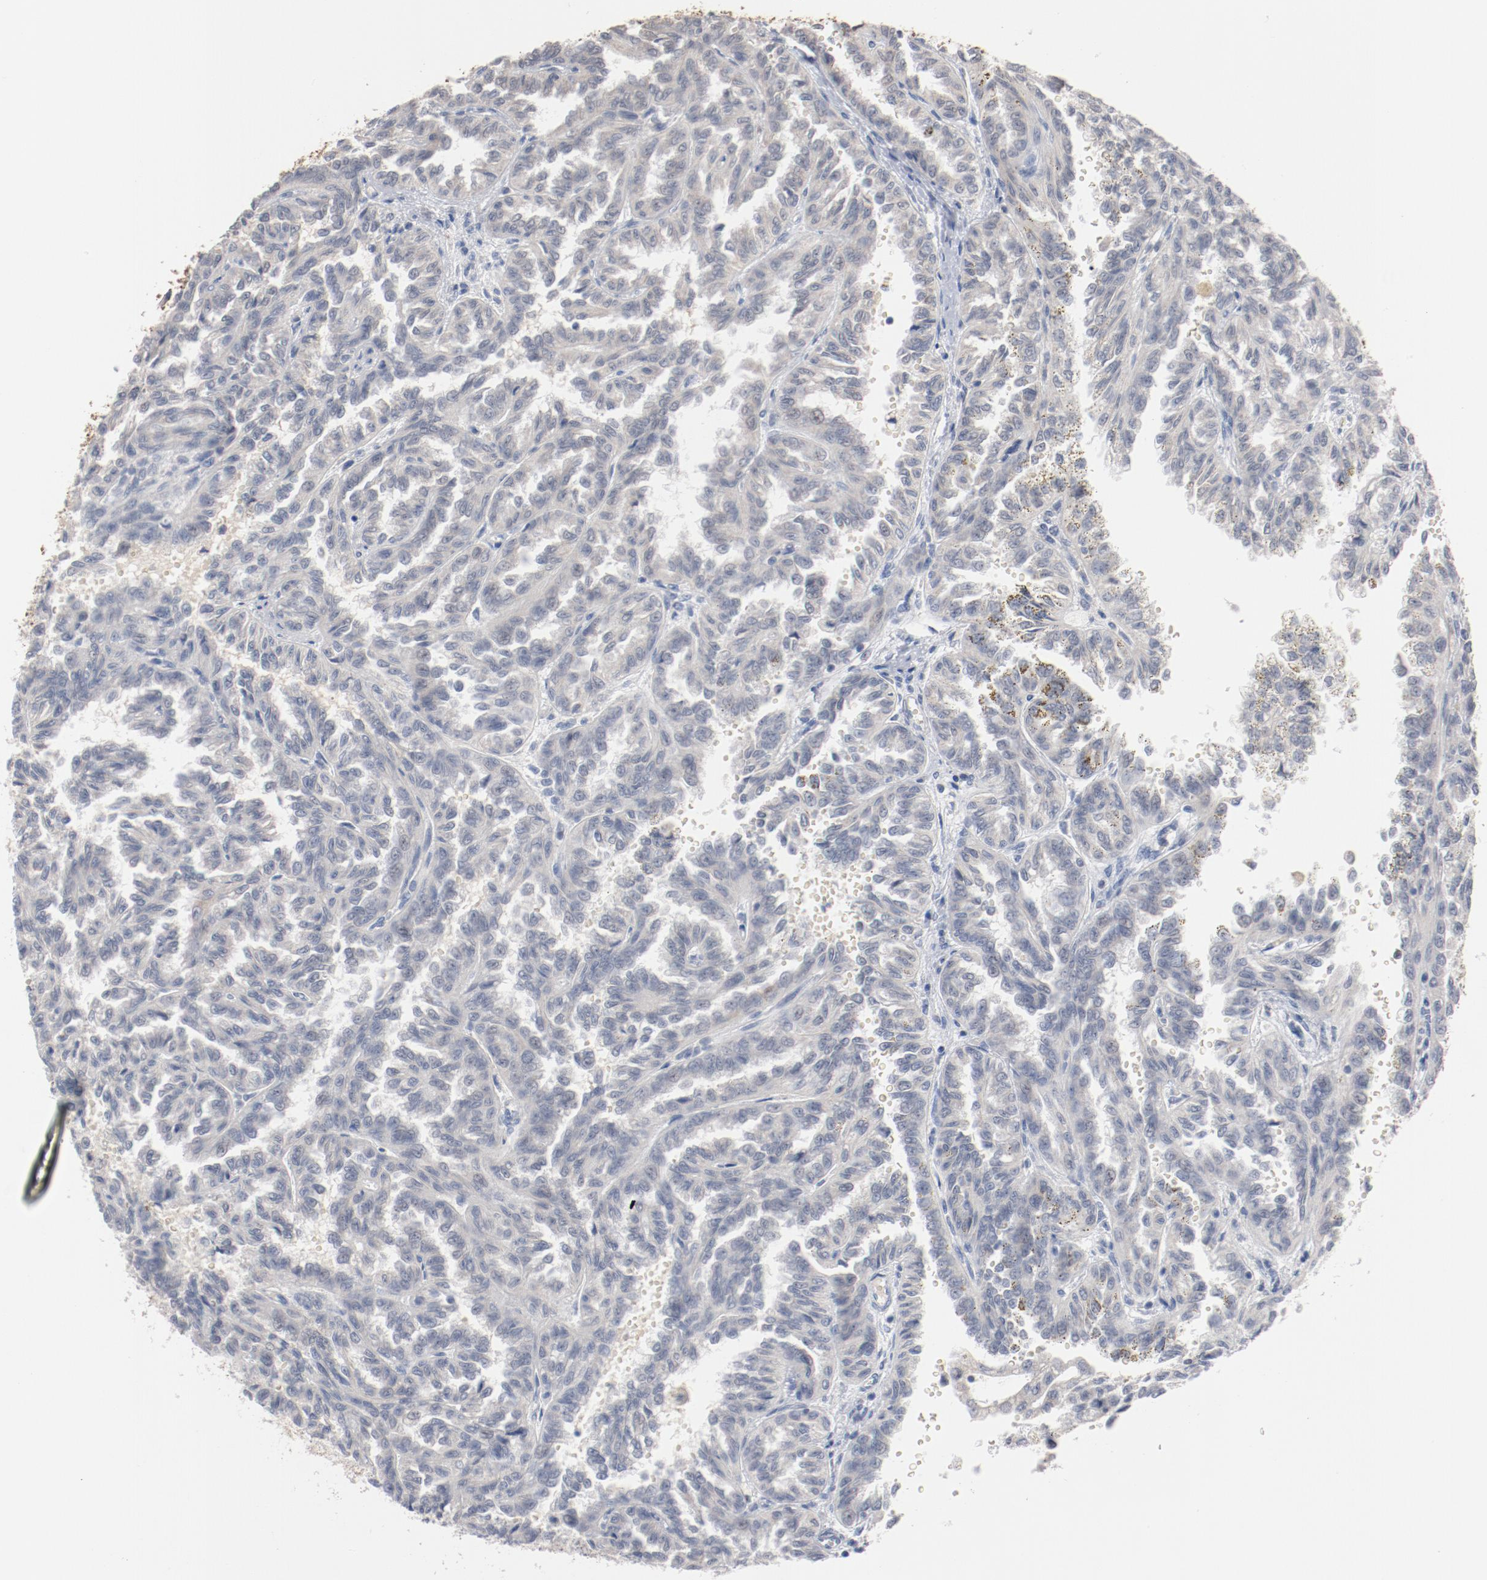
{"staining": {"intensity": "negative", "quantity": "none", "location": "none"}, "tissue": "renal cancer", "cell_type": "Tumor cells", "image_type": "cancer", "snomed": [{"axis": "morphology", "description": "Inflammation, NOS"}, {"axis": "morphology", "description": "Adenocarcinoma, NOS"}, {"axis": "topography", "description": "Kidney"}], "caption": "IHC of human renal cancer (adenocarcinoma) demonstrates no staining in tumor cells.", "gene": "ERICH1", "patient": {"sex": "male", "age": 68}}